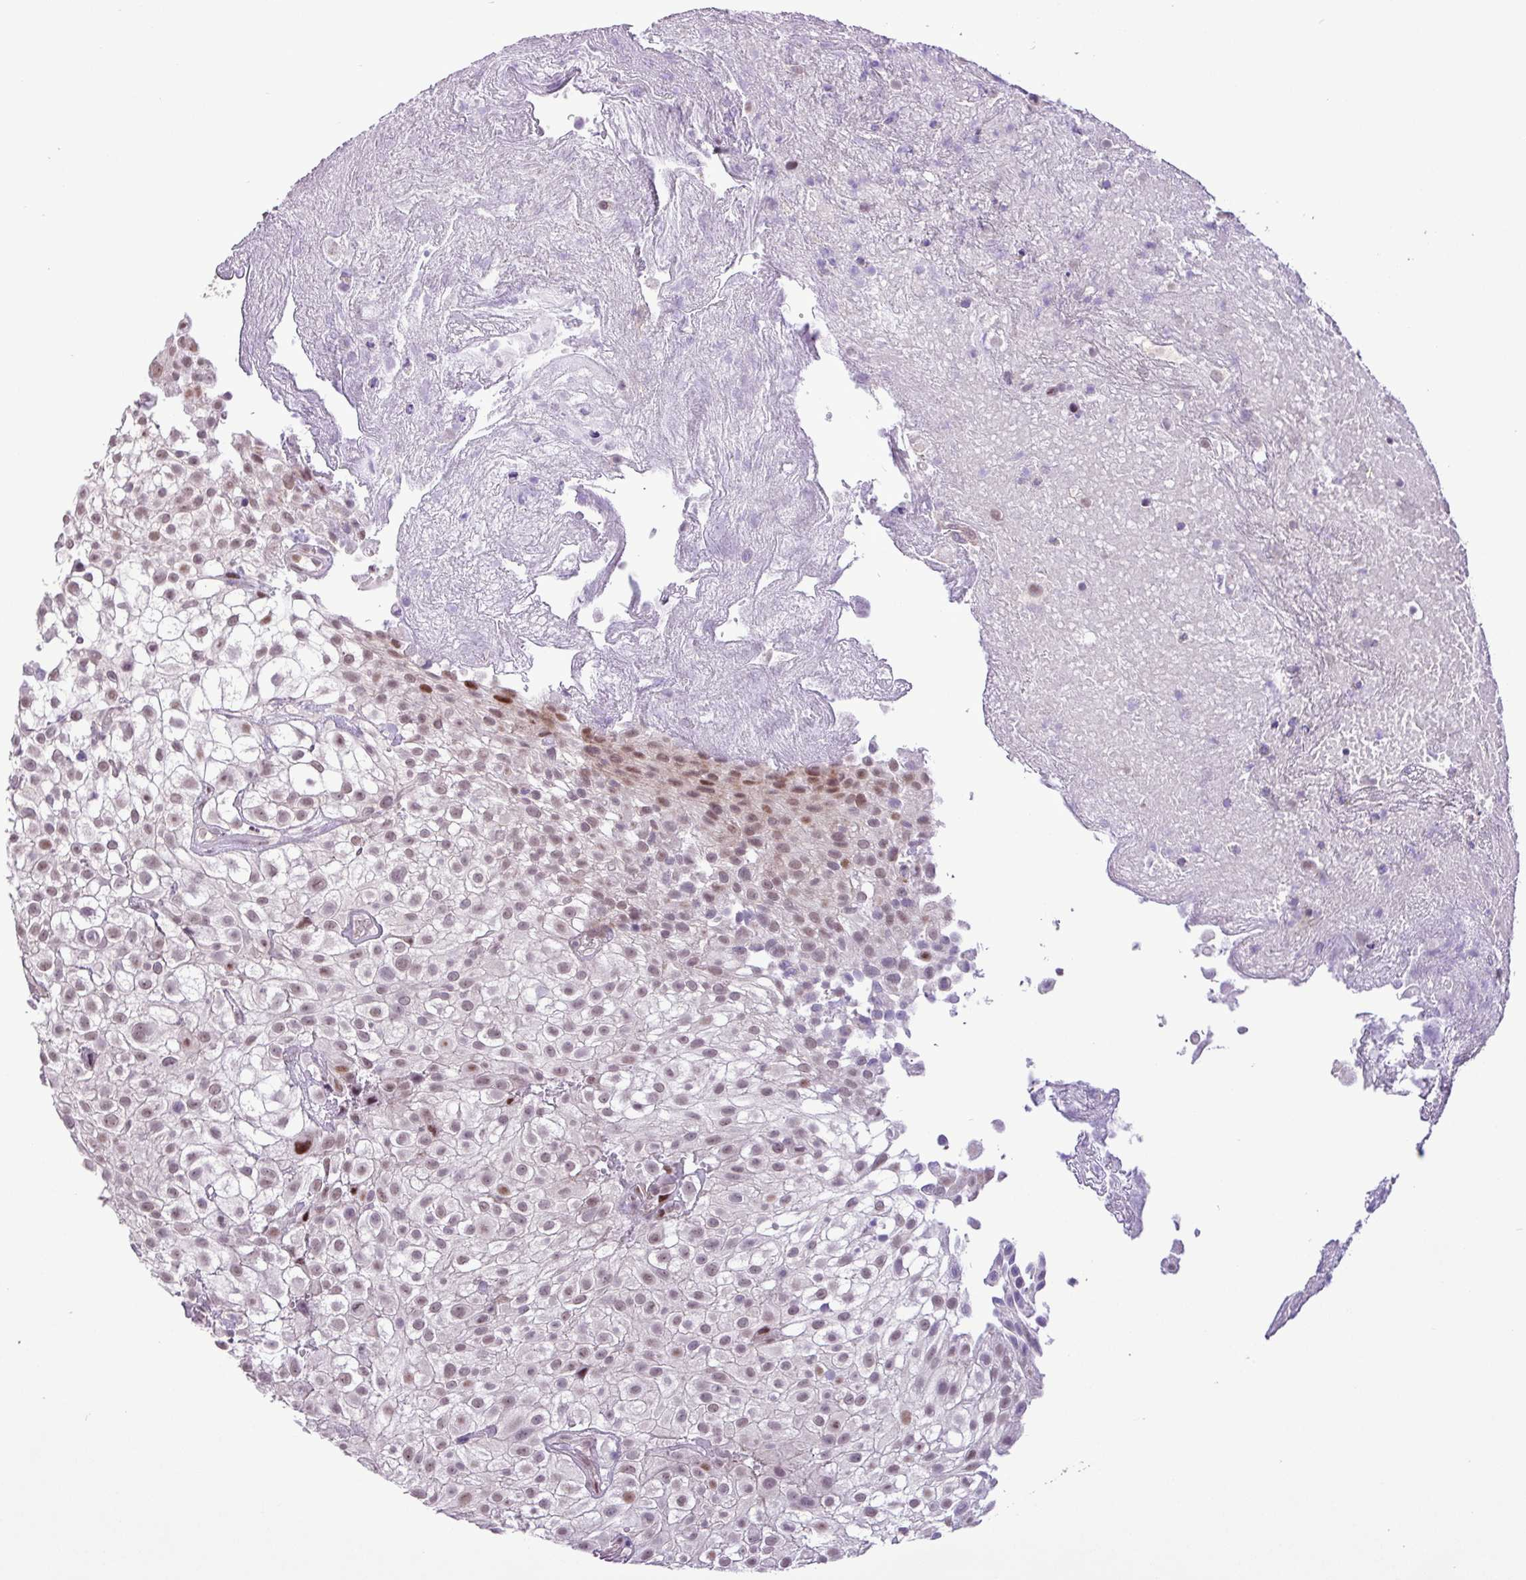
{"staining": {"intensity": "moderate", "quantity": "25%-75%", "location": "nuclear"}, "tissue": "urothelial cancer", "cell_type": "Tumor cells", "image_type": "cancer", "snomed": [{"axis": "morphology", "description": "Urothelial carcinoma, High grade"}, {"axis": "topography", "description": "Urinary bladder"}], "caption": "Brown immunohistochemical staining in human high-grade urothelial carcinoma shows moderate nuclear staining in about 25%-75% of tumor cells.", "gene": "ZNF354A", "patient": {"sex": "male", "age": 56}}